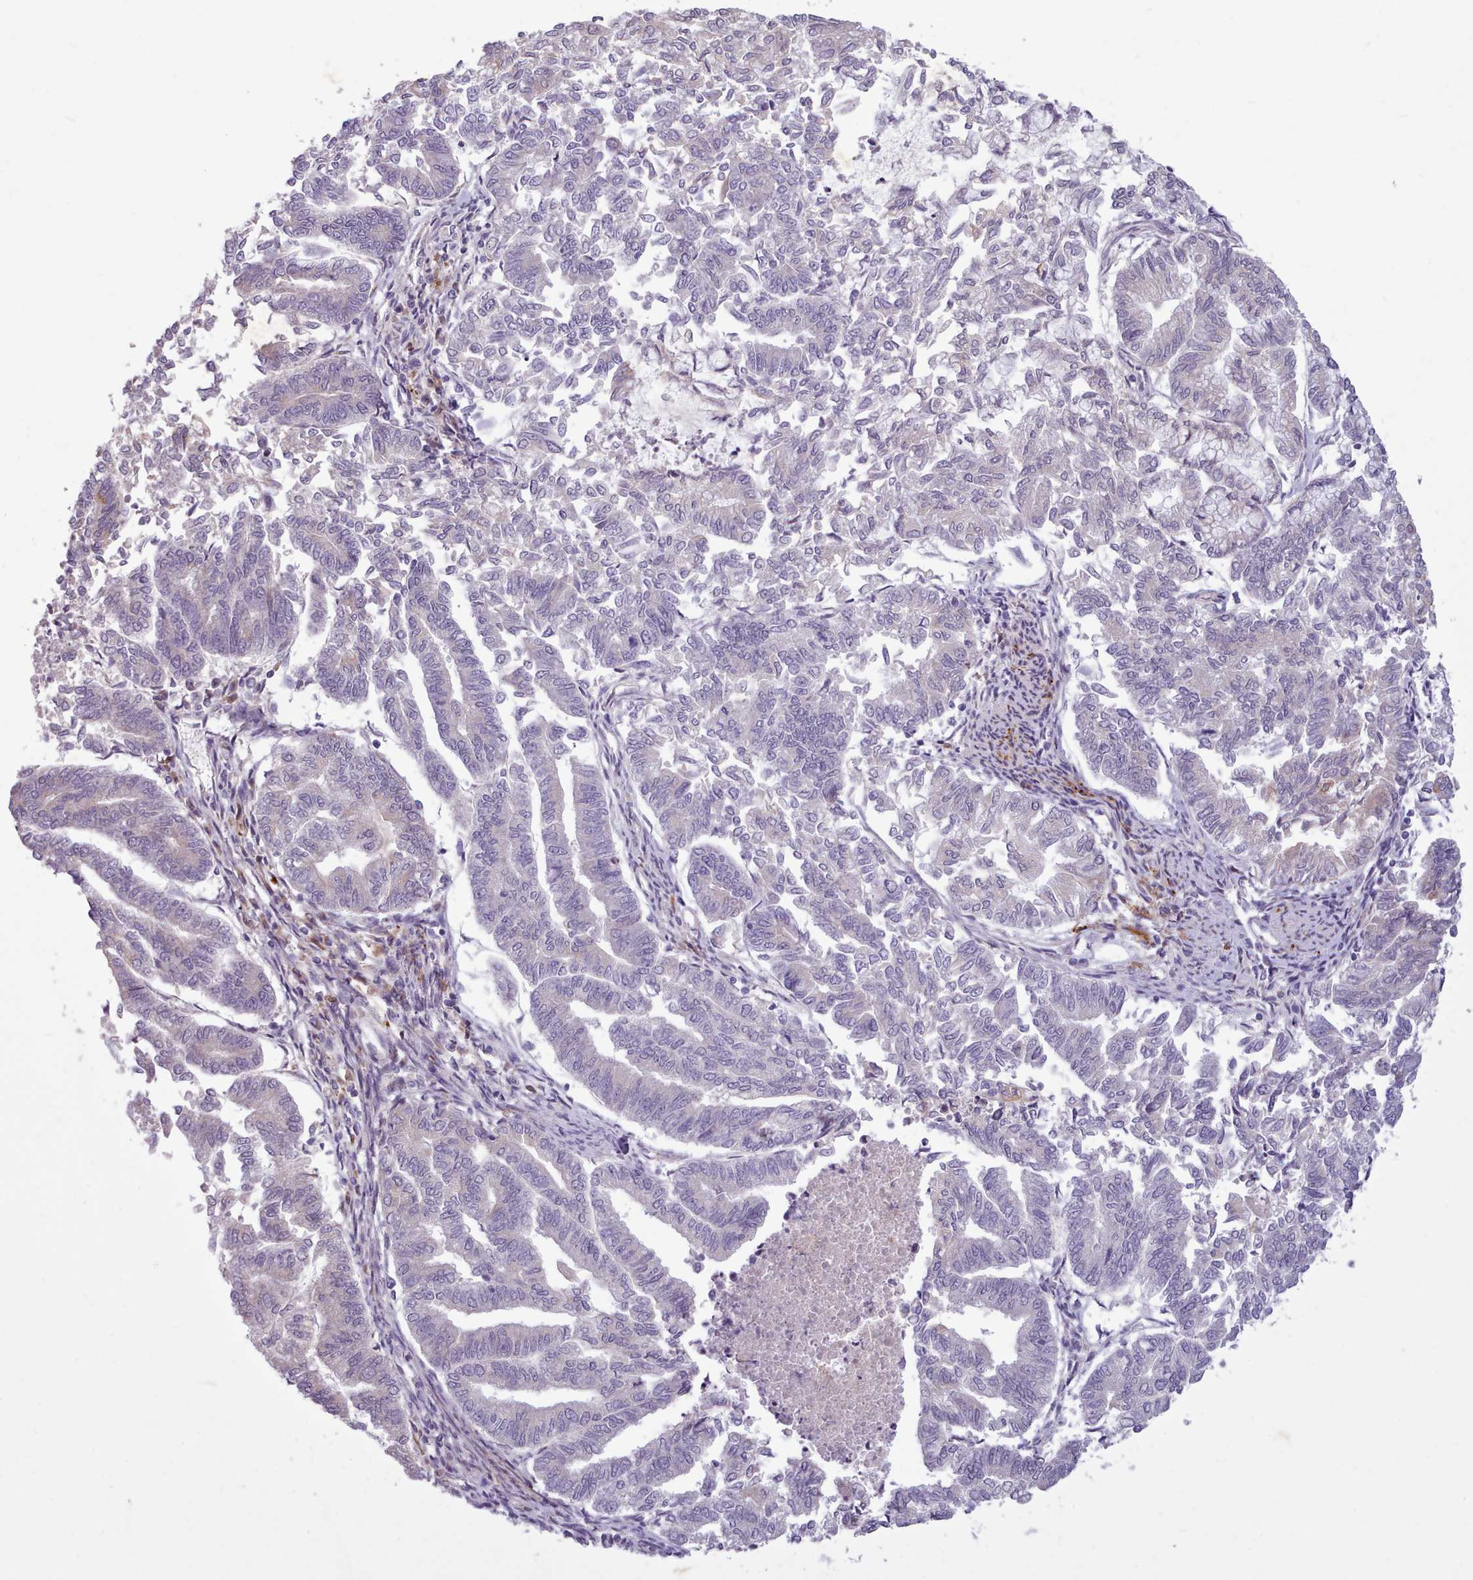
{"staining": {"intensity": "negative", "quantity": "none", "location": "none"}, "tissue": "endometrial cancer", "cell_type": "Tumor cells", "image_type": "cancer", "snomed": [{"axis": "morphology", "description": "Adenocarcinoma, NOS"}, {"axis": "topography", "description": "Endometrium"}], "caption": "Photomicrograph shows no significant protein staining in tumor cells of adenocarcinoma (endometrial). (DAB immunohistochemistry (IHC) visualized using brightfield microscopy, high magnification).", "gene": "NMRK1", "patient": {"sex": "female", "age": 79}}